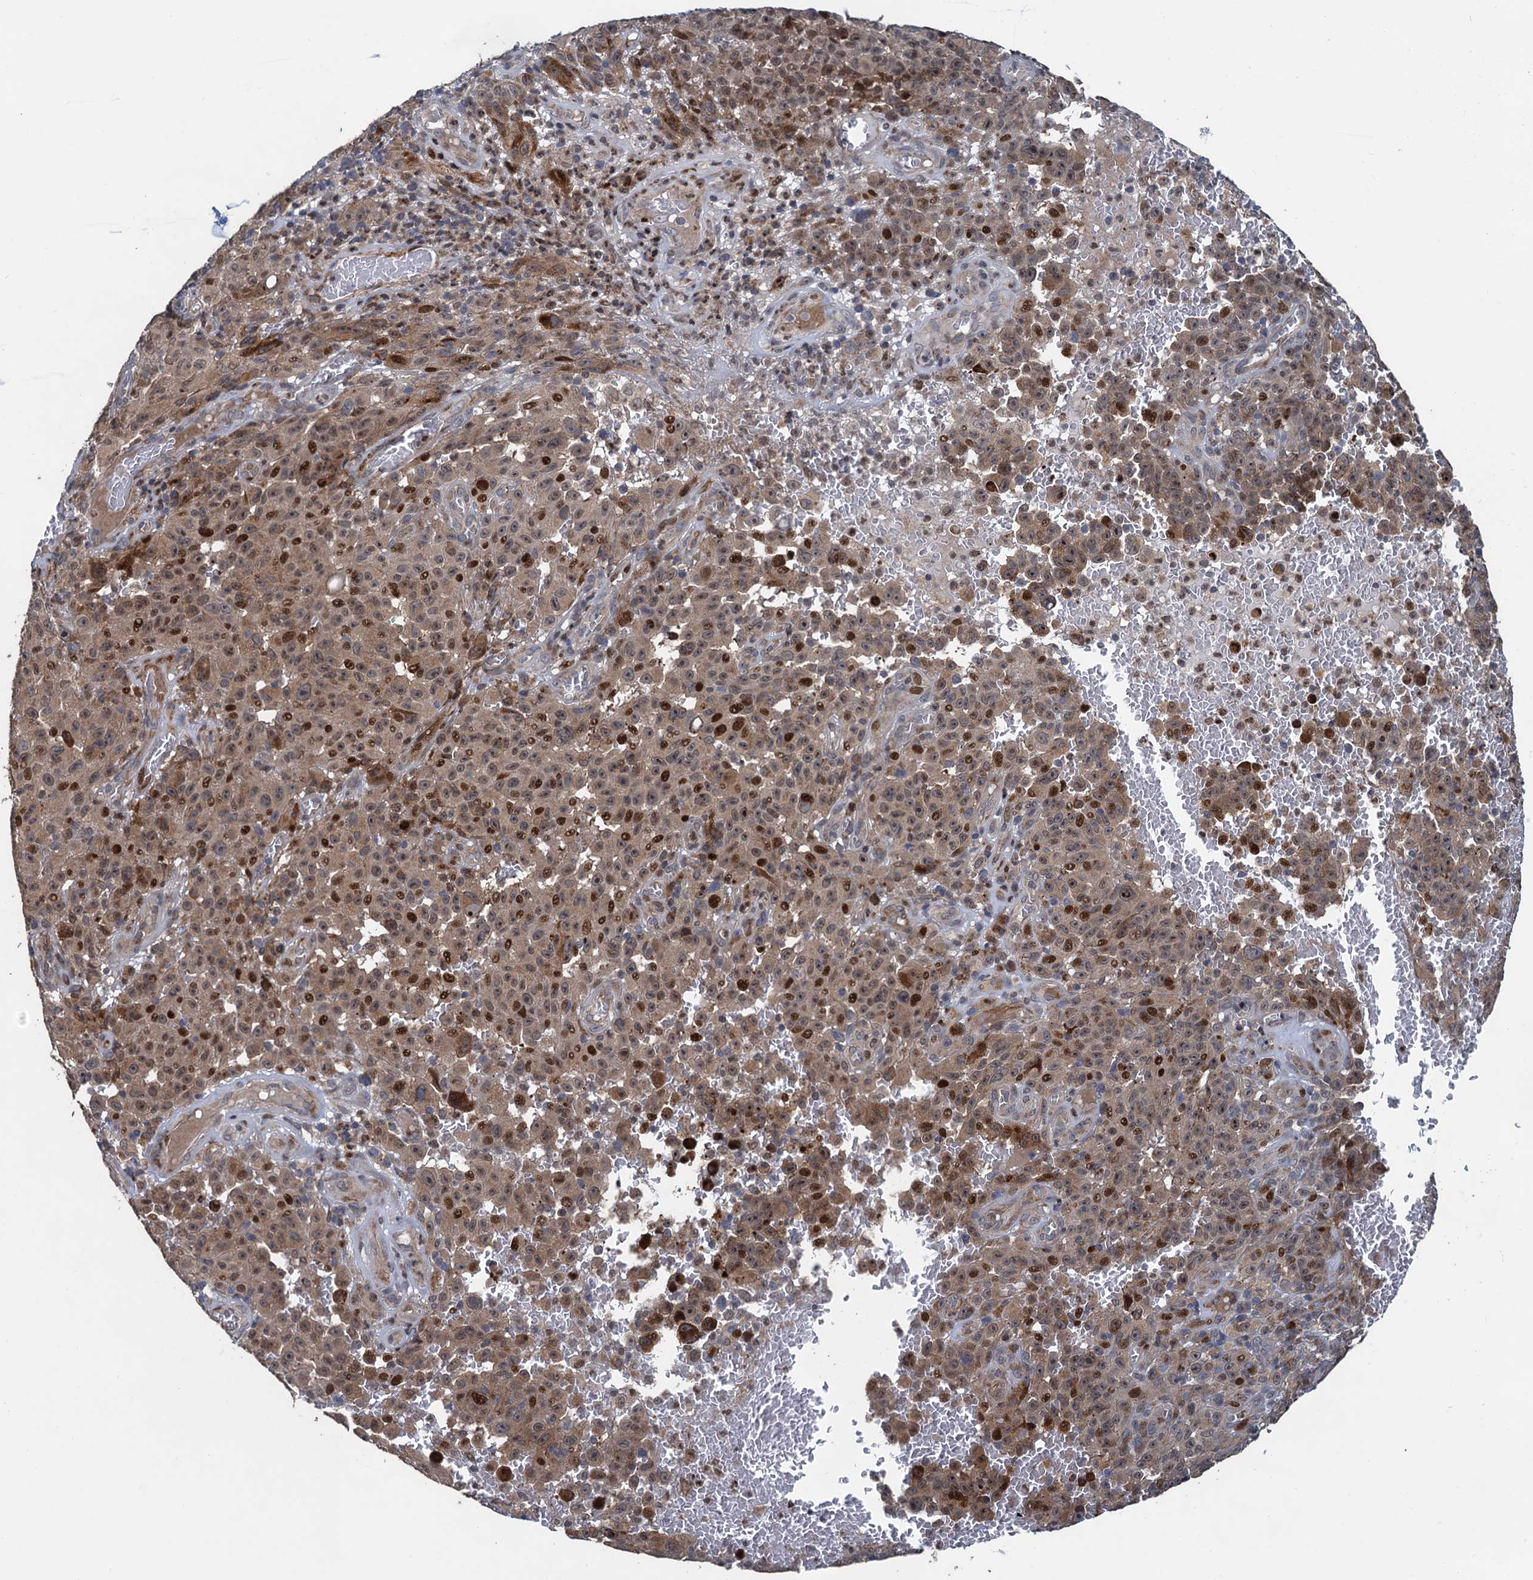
{"staining": {"intensity": "moderate", "quantity": "25%-75%", "location": "cytoplasmic/membranous,nuclear"}, "tissue": "melanoma", "cell_type": "Tumor cells", "image_type": "cancer", "snomed": [{"axis": "morphology", "description": "Malignant melanoma, NOS"}, {"axis": "topography", "description": "Skin"}], "caption": "DAB (3,3'-diaminobenzidine) immunohistochemical staining of melanoma reveals moderate cytoplasmic/membranous and nuclear protein expression in approximately 25%-75% of tumor cells.", "gene": "ATOSA", "patient": {"sex": "female", "age": 82}}